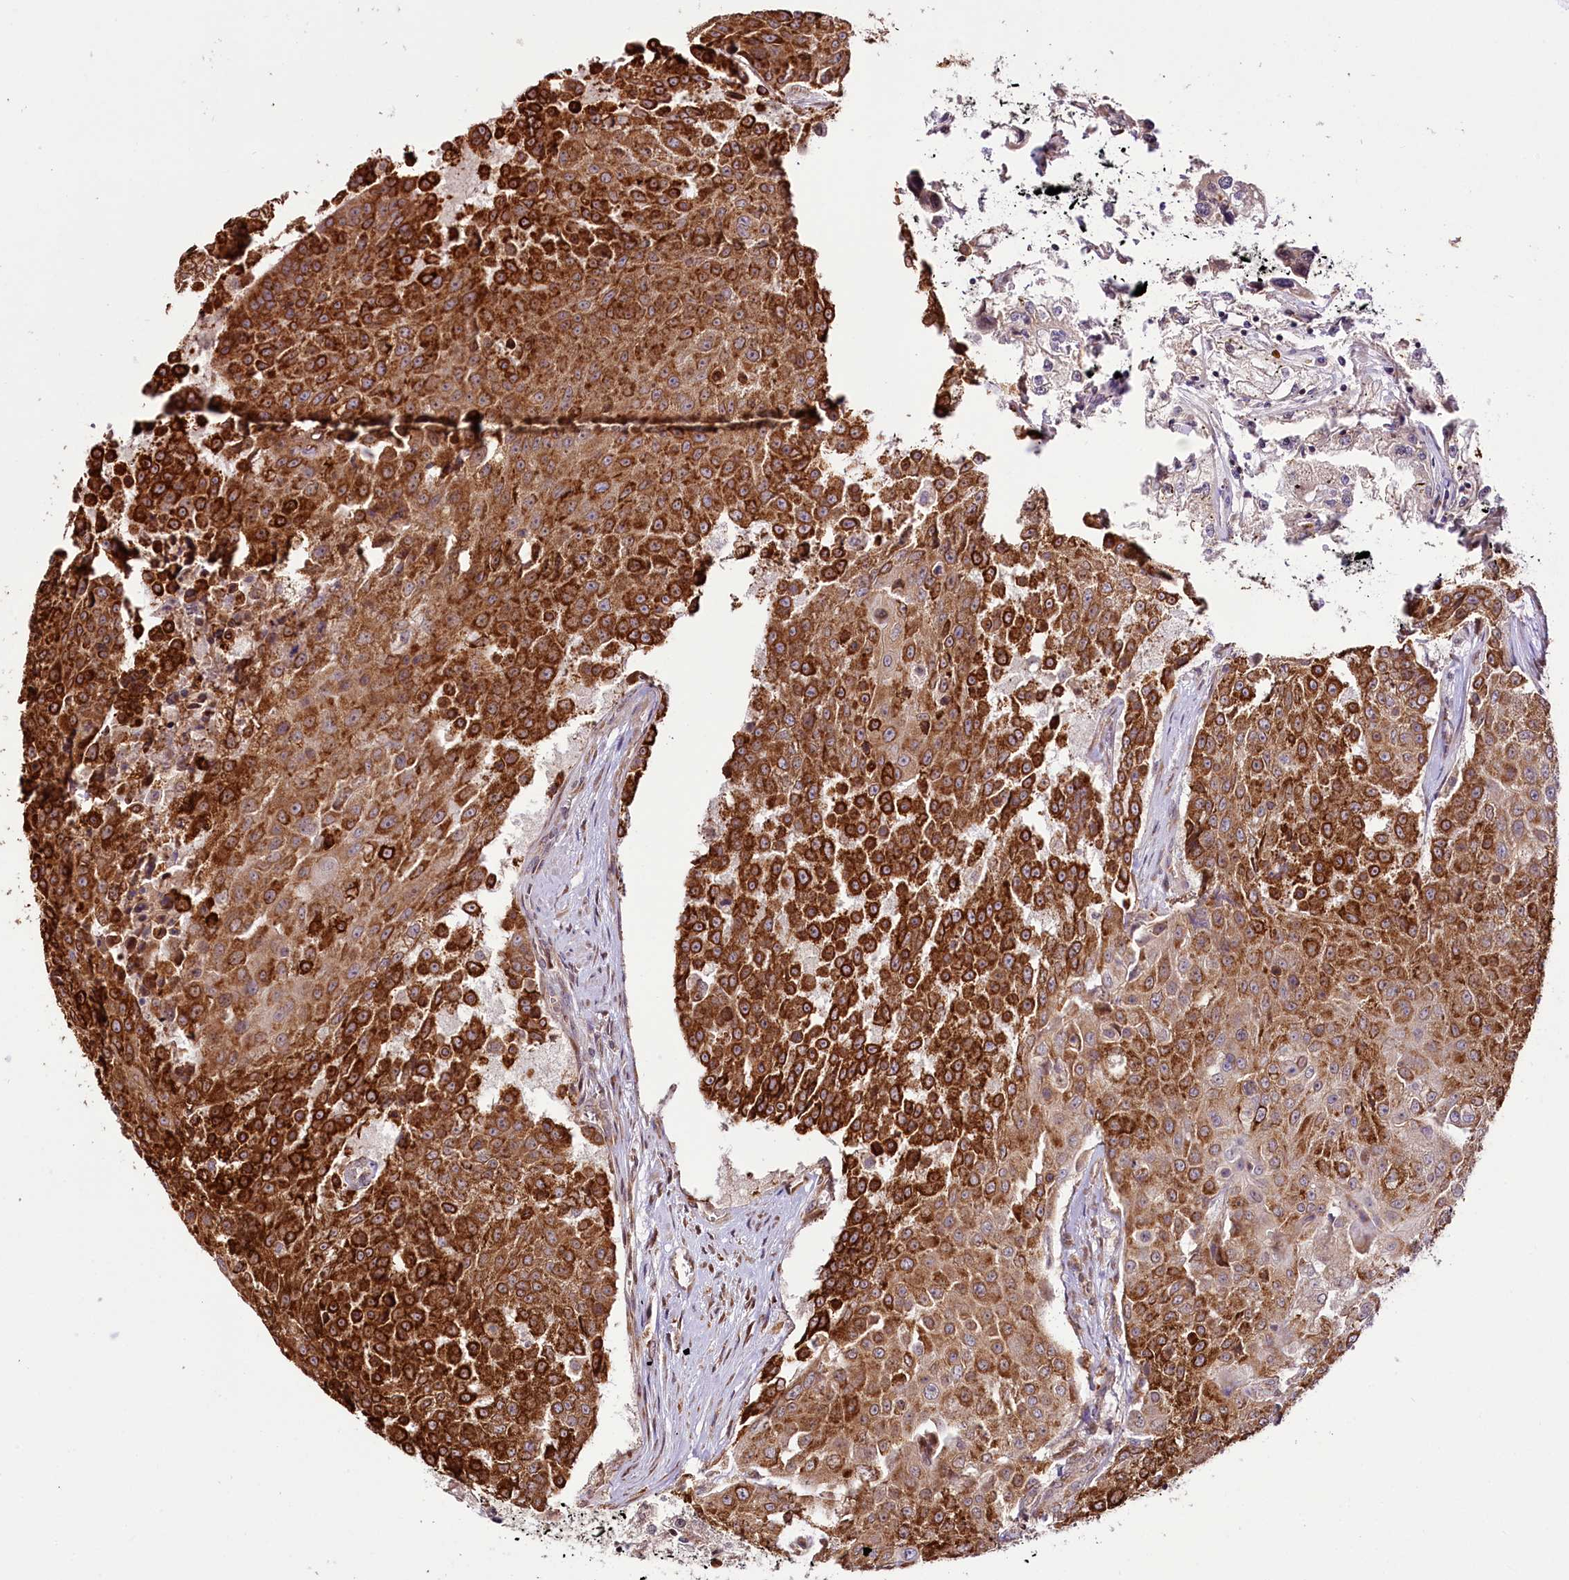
{"staining": {"intensity": "strong", "quantity": ">75%", "location": "cytoplasmic/membranous"}, "tissue": "urothelial cancer", "cell_type": "Tumor cells", "image_type": "cancer", "snomed": [{"axis": "morphology", "description": "Urothelial carcinoma, High grade"}, {"axis": "topography", "description": "Urinary bladder"}], "caption": "This histopathology image displays urothelial cancer stained with immunohistochemistry to label a protein in brown. The cytoplasmic/membranous of tumor cells show strong positivity for the protein. Nuclei are counter-stained blue.", "gene": "CUTC", "patient": {"sex": "female", "age": 63}}